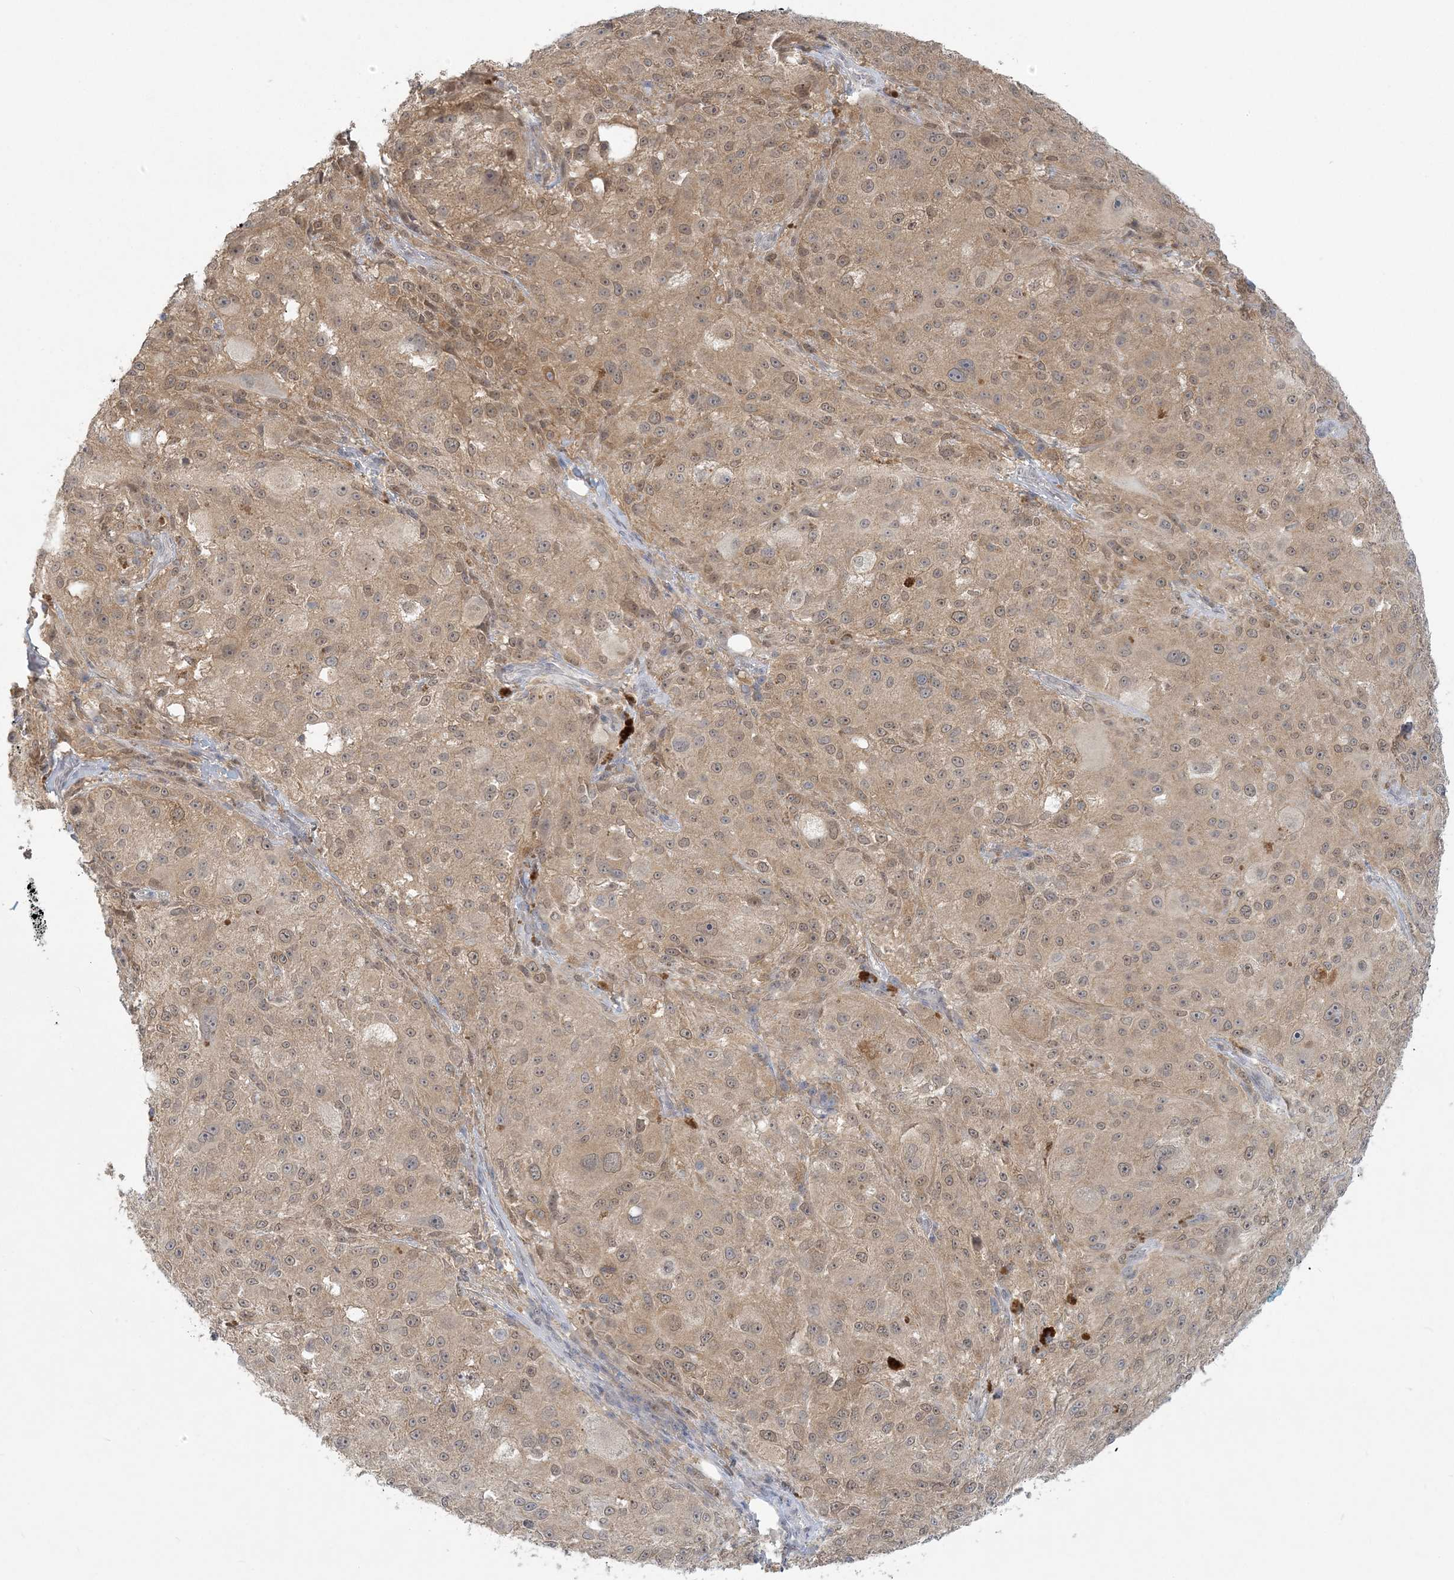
{"staining": {"intensity": "weak", "quantity": ">75%", "location": "cytoplasmic/membranous,nuclear"}, "tissue": "melanoma", "cell_type": "Tumor cells", "image_type": "cancer", "snomed": [{"axis": "morphology", "description": "Necrosis, NOS"}, {"axis": "morphology", "description": "Malignant melanoma, NOS"}, {"axis": "topography", "description": "Skin"}], "caption": "This histopathology image demonstrates malignant melanoma stained with immunohistochemistry (IHC) to label a protein in brown. The cytoplasmic/membranous and nuclear of tumor cells show weak positivity for the protein. Nuclei are counter-stained blue.", "gene": "ANKS1A", "patient": {"sex": "female", "age": 87}}